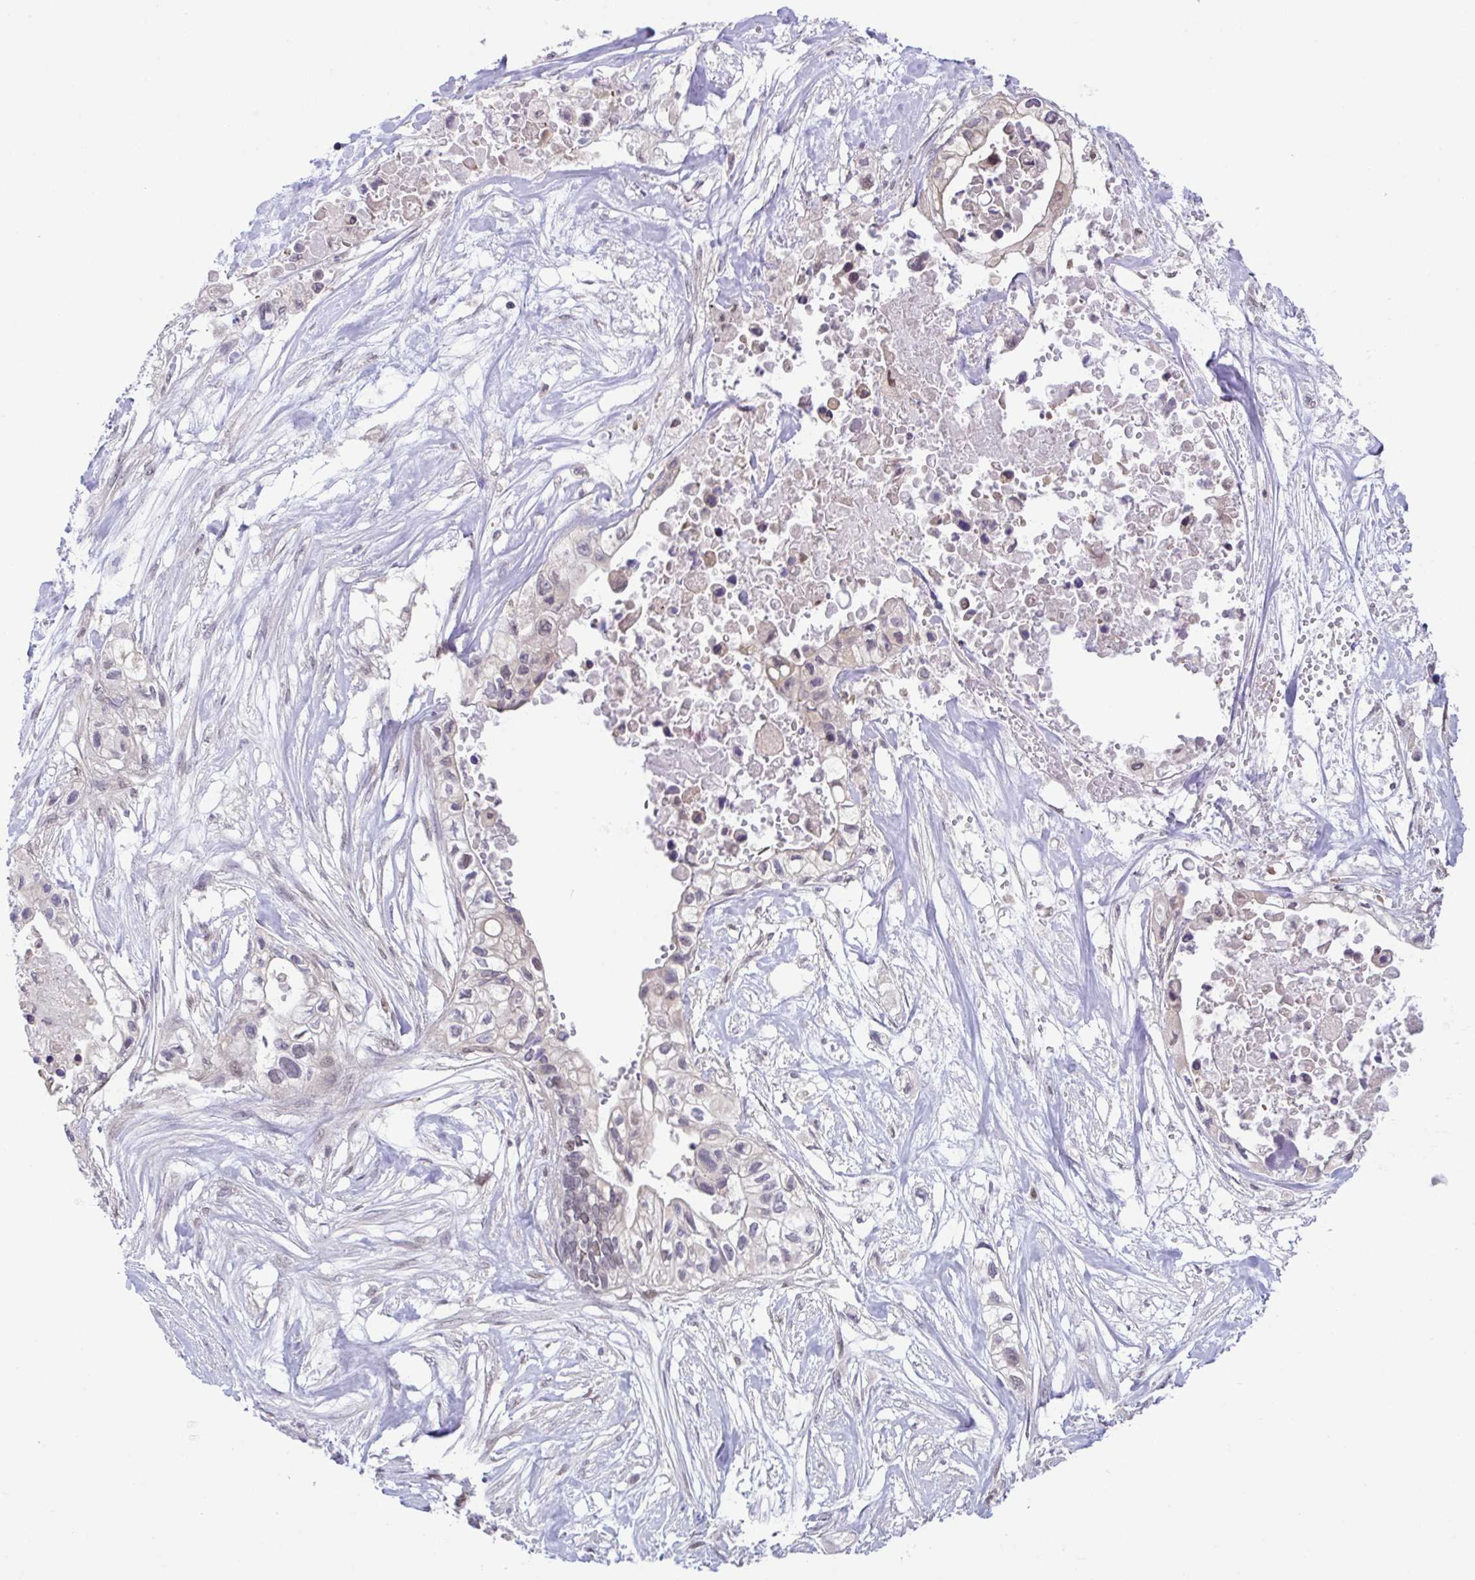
{"staining": {"intensity": "weak", "quantity": "25%-75%", "location": "nuclear"}, "tissue": "pancreatic cancer", "cell_type": "Tumor cells", "image_type": "cancer", "snomed": [{"axis": "morphology", "description": "Adenocarcinoma, NOS"}, {"axis": "topography", "description": "Pancreas"}], "caption": "Pancreatic adenocarcinoma was stained to show a protein in brown. There is low levels of weak nuclear staining in approximately 25%-75% of tumor cells.", "gene": "ZNF444", "patient": {"sex": "female", "age": 63}}